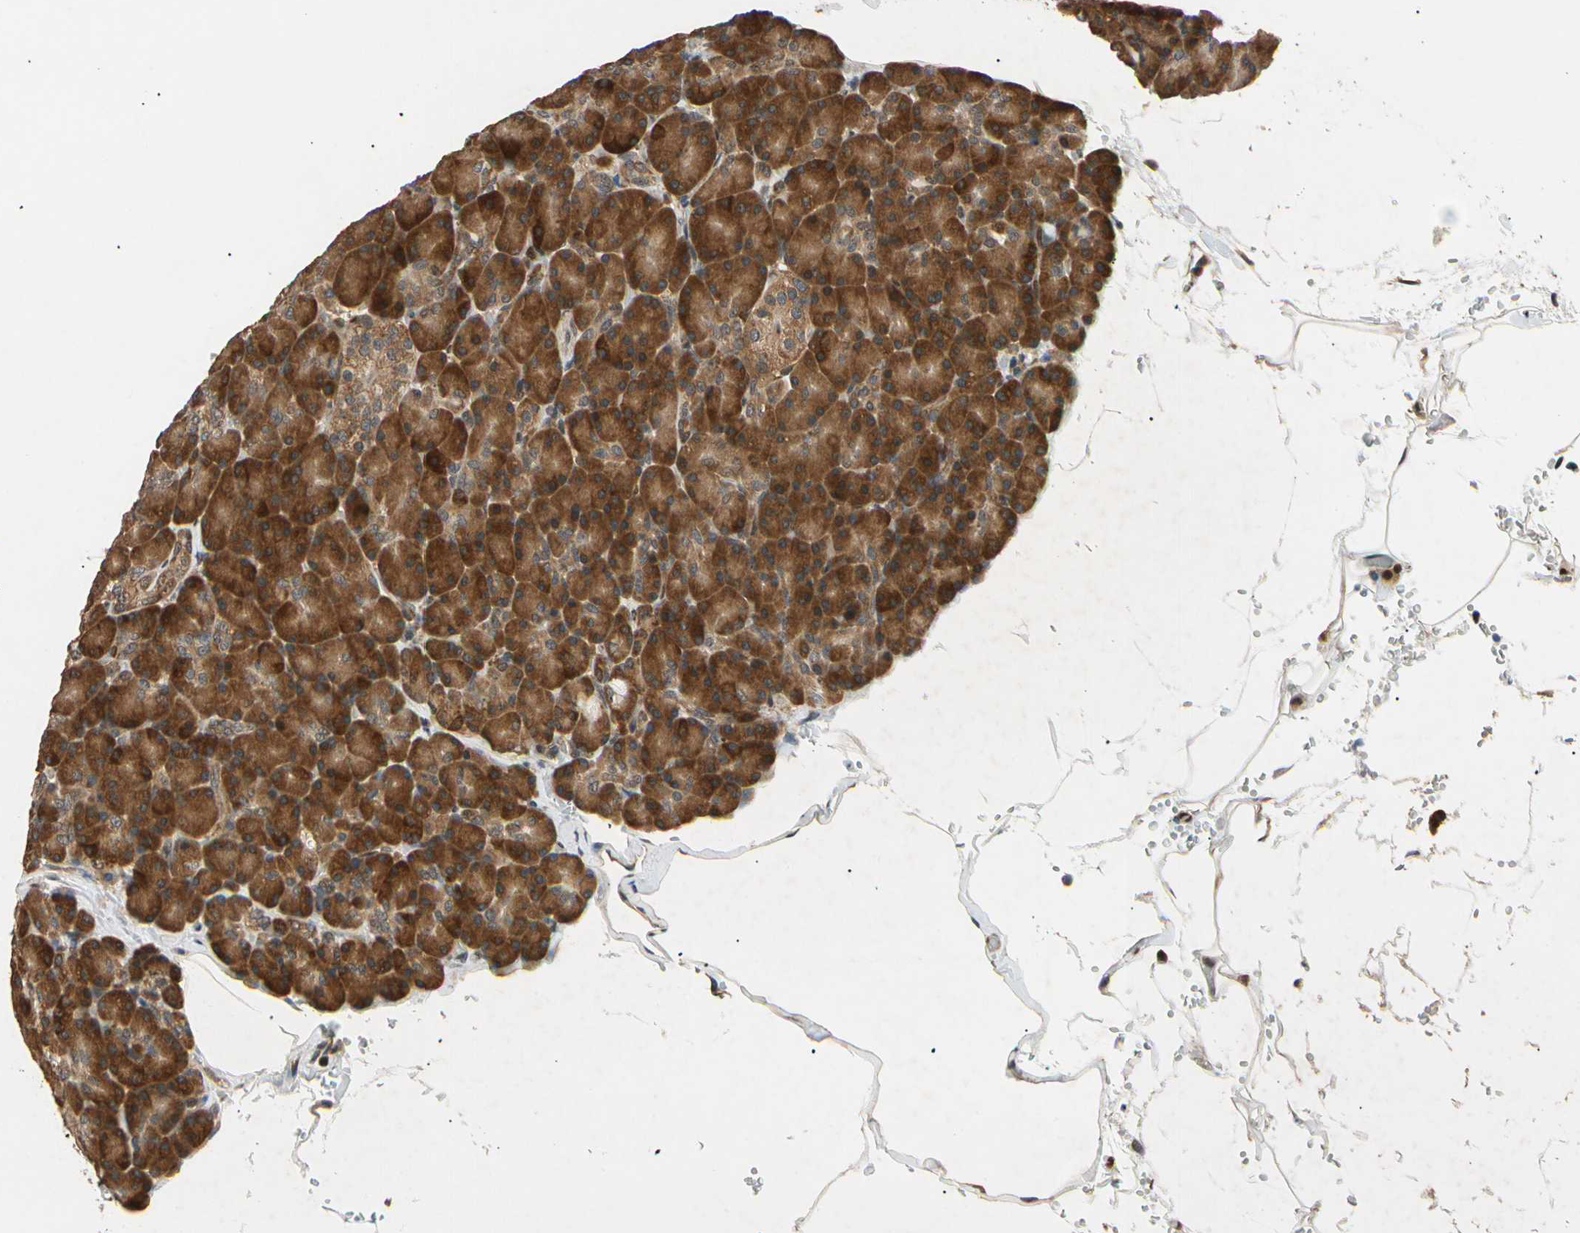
{"staining": {"intensity": "strong", "quantity": ">75%", "location": "cytoplasmic/membranous"}, "tissue": "pancreas", "cell_type": "Exocrine glandular cells", "image_type": "normal", "snomed": [{"axis": "morphology", "description": "Normal tissue, NOS"}, {"axis": "topography", "description": "Pancreas"}], "caption": "A micrograph of human pancreas stained for a protein reveals strong cytoplasmic/membranous brown staining in exocrine glandular cells. (DAB (3,3'-diaminobenzidine) IHC with brightfield microscopy, high magnification).", "gene": "EIF1AX", "patient": {"sex": "female", "age": 43}}